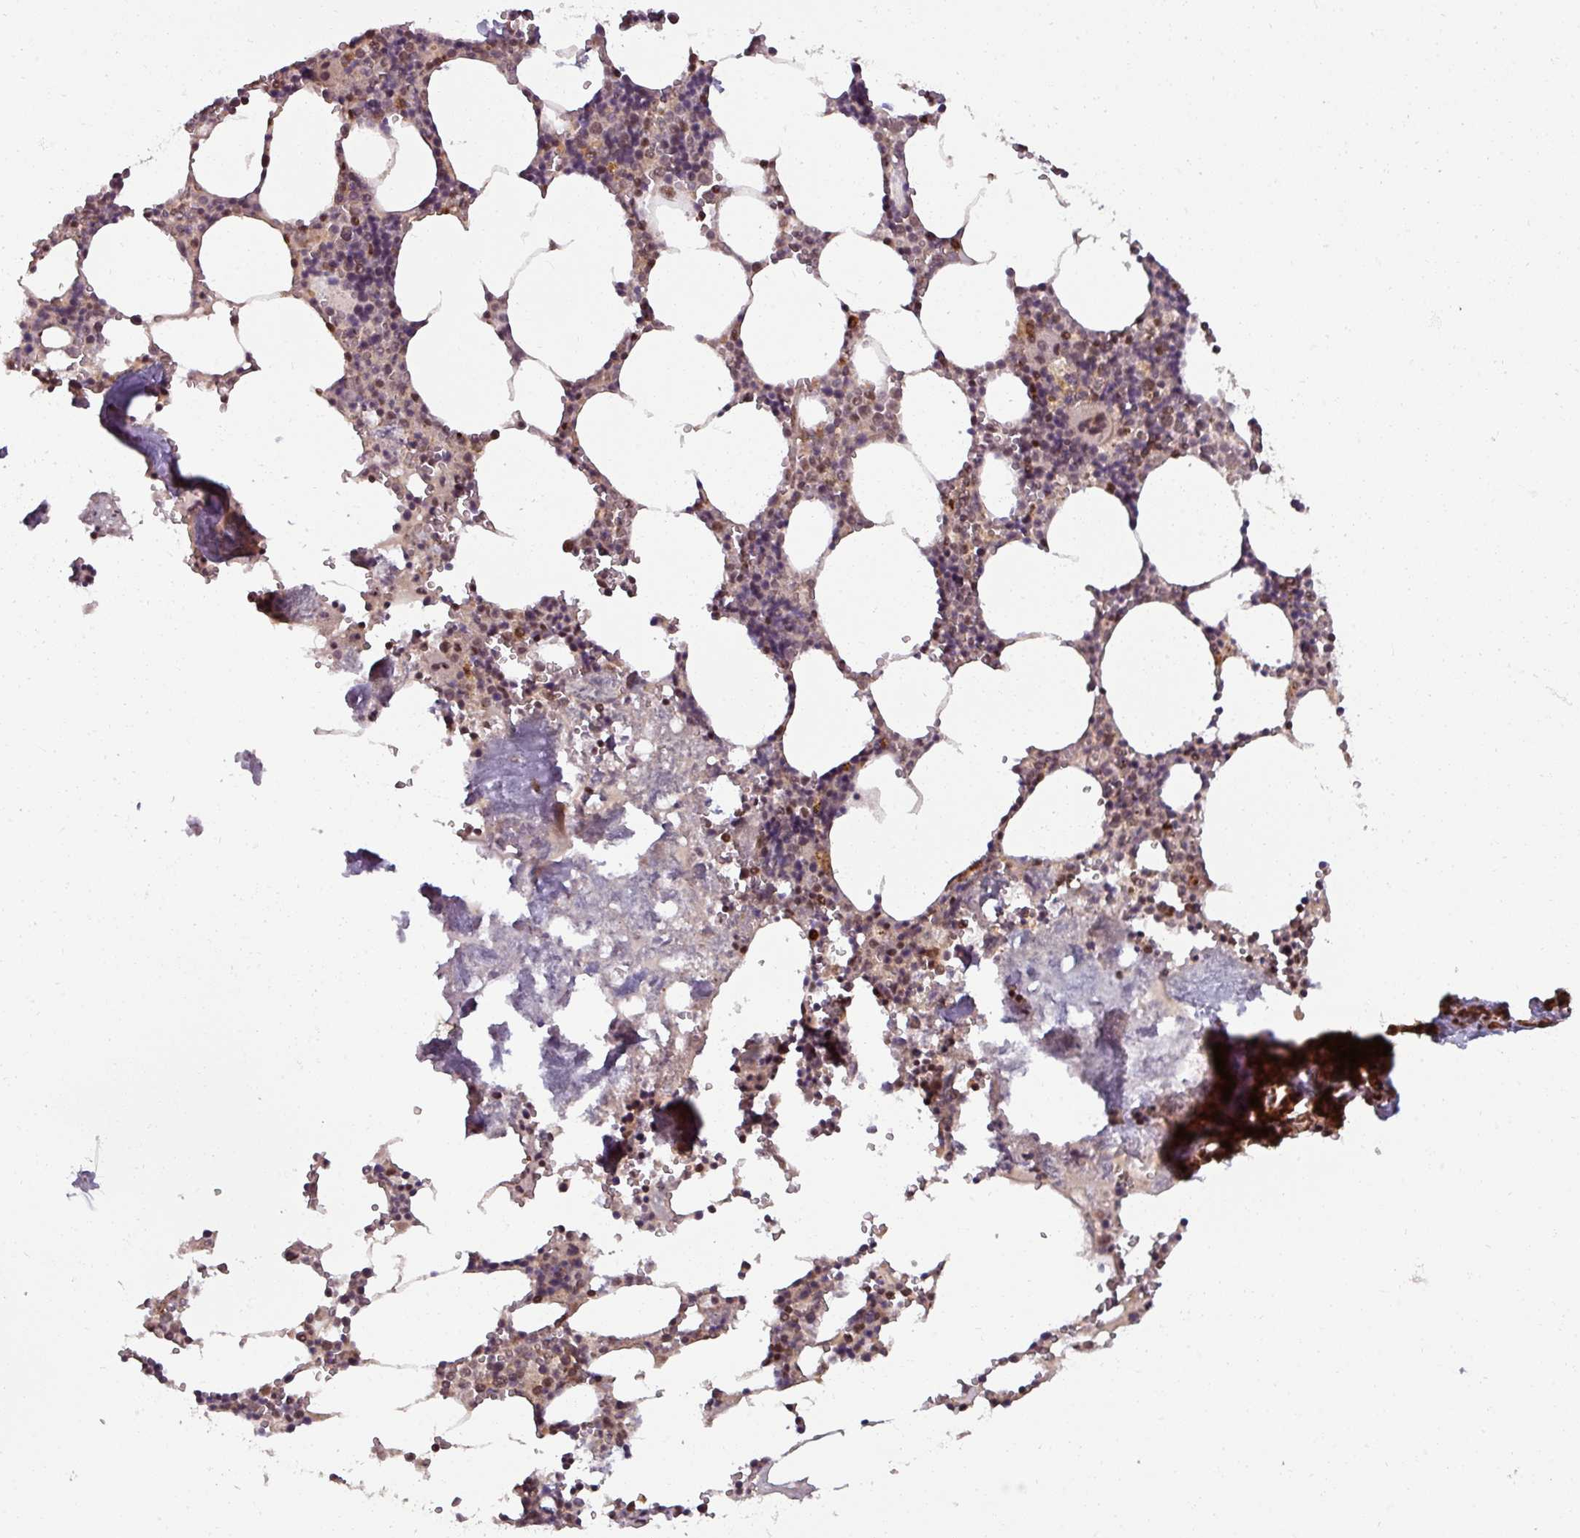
{"staining": {"intensity": "moderate", "quantity": "25%-75%", "location": "nuclear"}, "tissue": "bone marrow", "cell_type": "Hematopoietic cells", "image_type": "normal", "snomed": [{"axis": "morphology", "description": "Normal tissue, NOS"}, {"axis": "topography", "description": "Bone marrow"}], "caption": "Immunohistochemical staining of benign bone marrow exhibits moderate nuclear protein staining in about 25%-75% of hematopoietic cells. Using DAB (brown) and hematoxylin (blue) stains, captured at high magnification using brightfield microscopy.", "gene": "SWI5", "patient": {"sex": "male", "age": 54}}